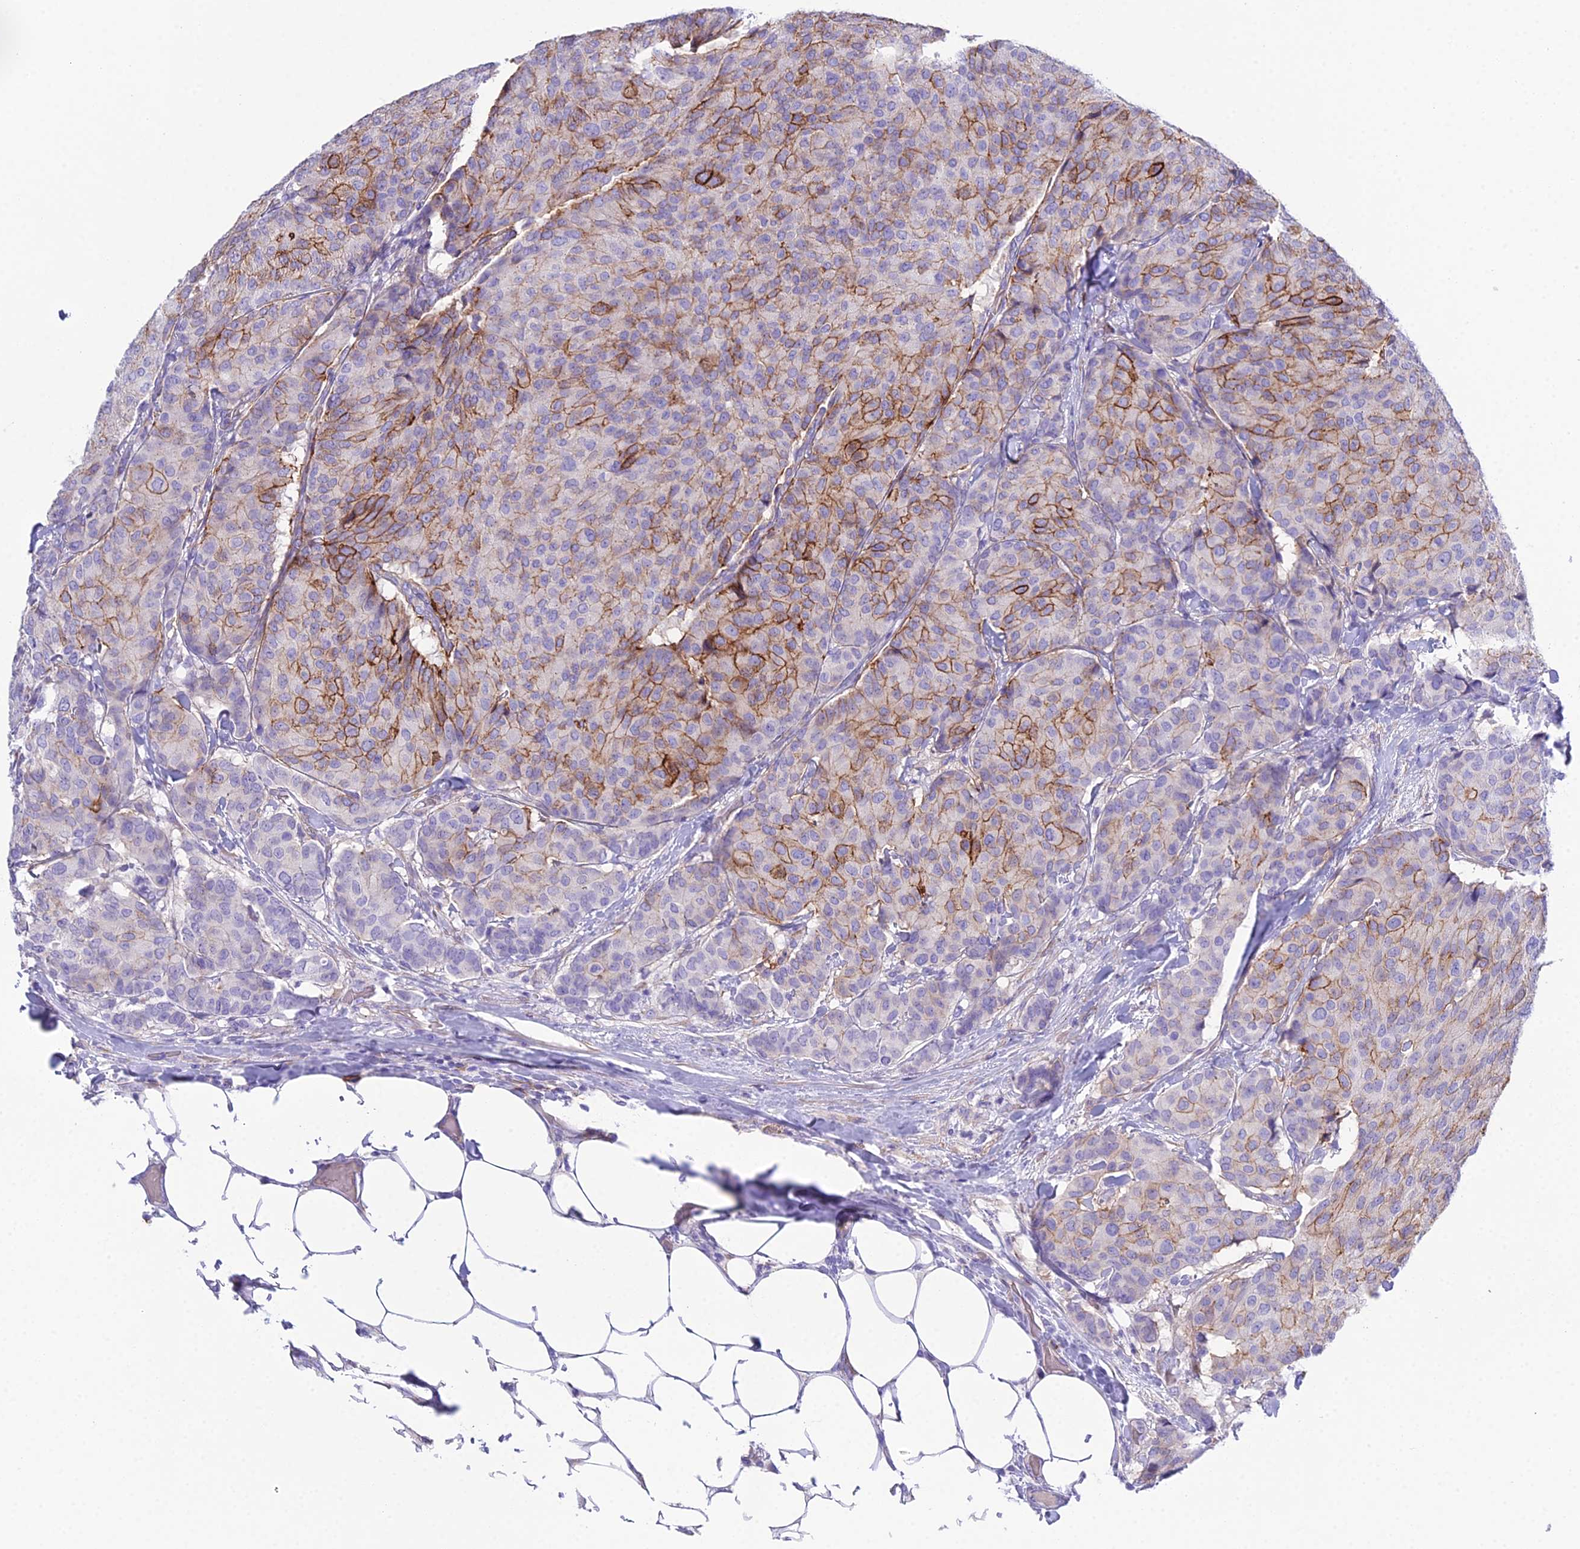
{"staining": {"intensity": "moderate", "quantity": "25%-75%", "location": "cytoplasmic/membranous"}, "tissue": "breast cancer", "cell_type": "Tumor cells", "image_type": "cancer", "snomed": [{"axis": "morphology", "description": "Duct carcinoma"}, {"axis": "topography", "description": "Breast"}], "caption": "This photomicrograph exhibits immunohistochemistry (IHC) staining of human intraductal carcinoma (breast), with medium moderate cytoplasmic/membranous expression in approximately 25%-75% of tumor cells.", "gene": "OR1Q1", "patient": {"sex": "female", "age": 75}}